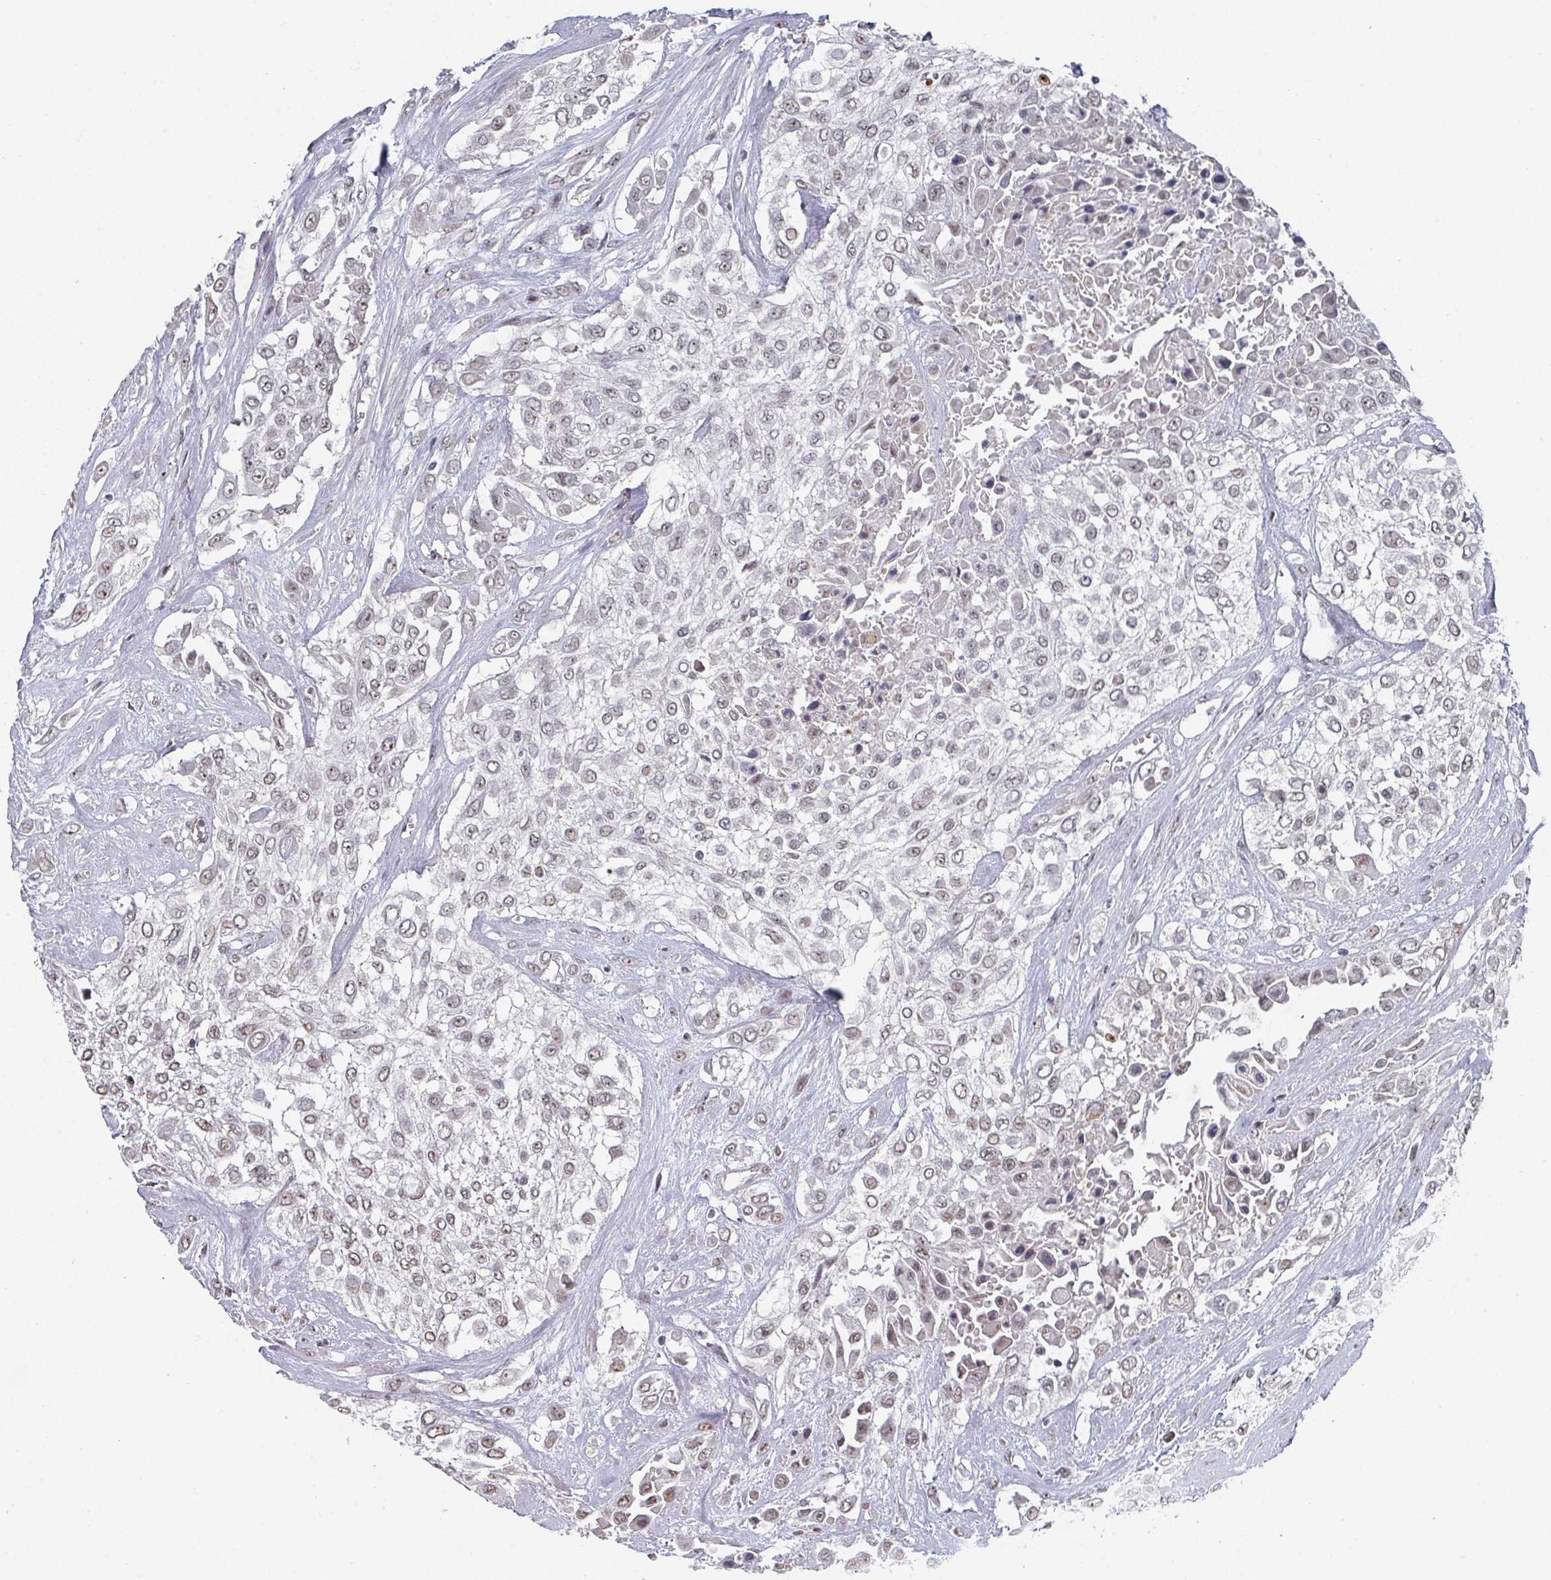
{"staining": {"intensity": "weak", "quantity": "25%-75%", "location": "nuclear"}, "tissue": "urothelial cancer", "cell_type": "Tumor cells", "image_type": "cancer", "snomed": [{"axis": "morphology", "description": "Urothelial carcinoma, High grade"}, {"axis": "topography", "description": "Urinary bladder"}], "caption": "IHC image of neoplastic tissue: urothelial cancer stained using immunohistochemistry (IHC) displays low levels of weak protein expression localized specifically in the nuclear of tumor cells, appearing as a nuclear brown color.", "gene": "ZNF654", "patient": {"sex": "male", "age": 57}}